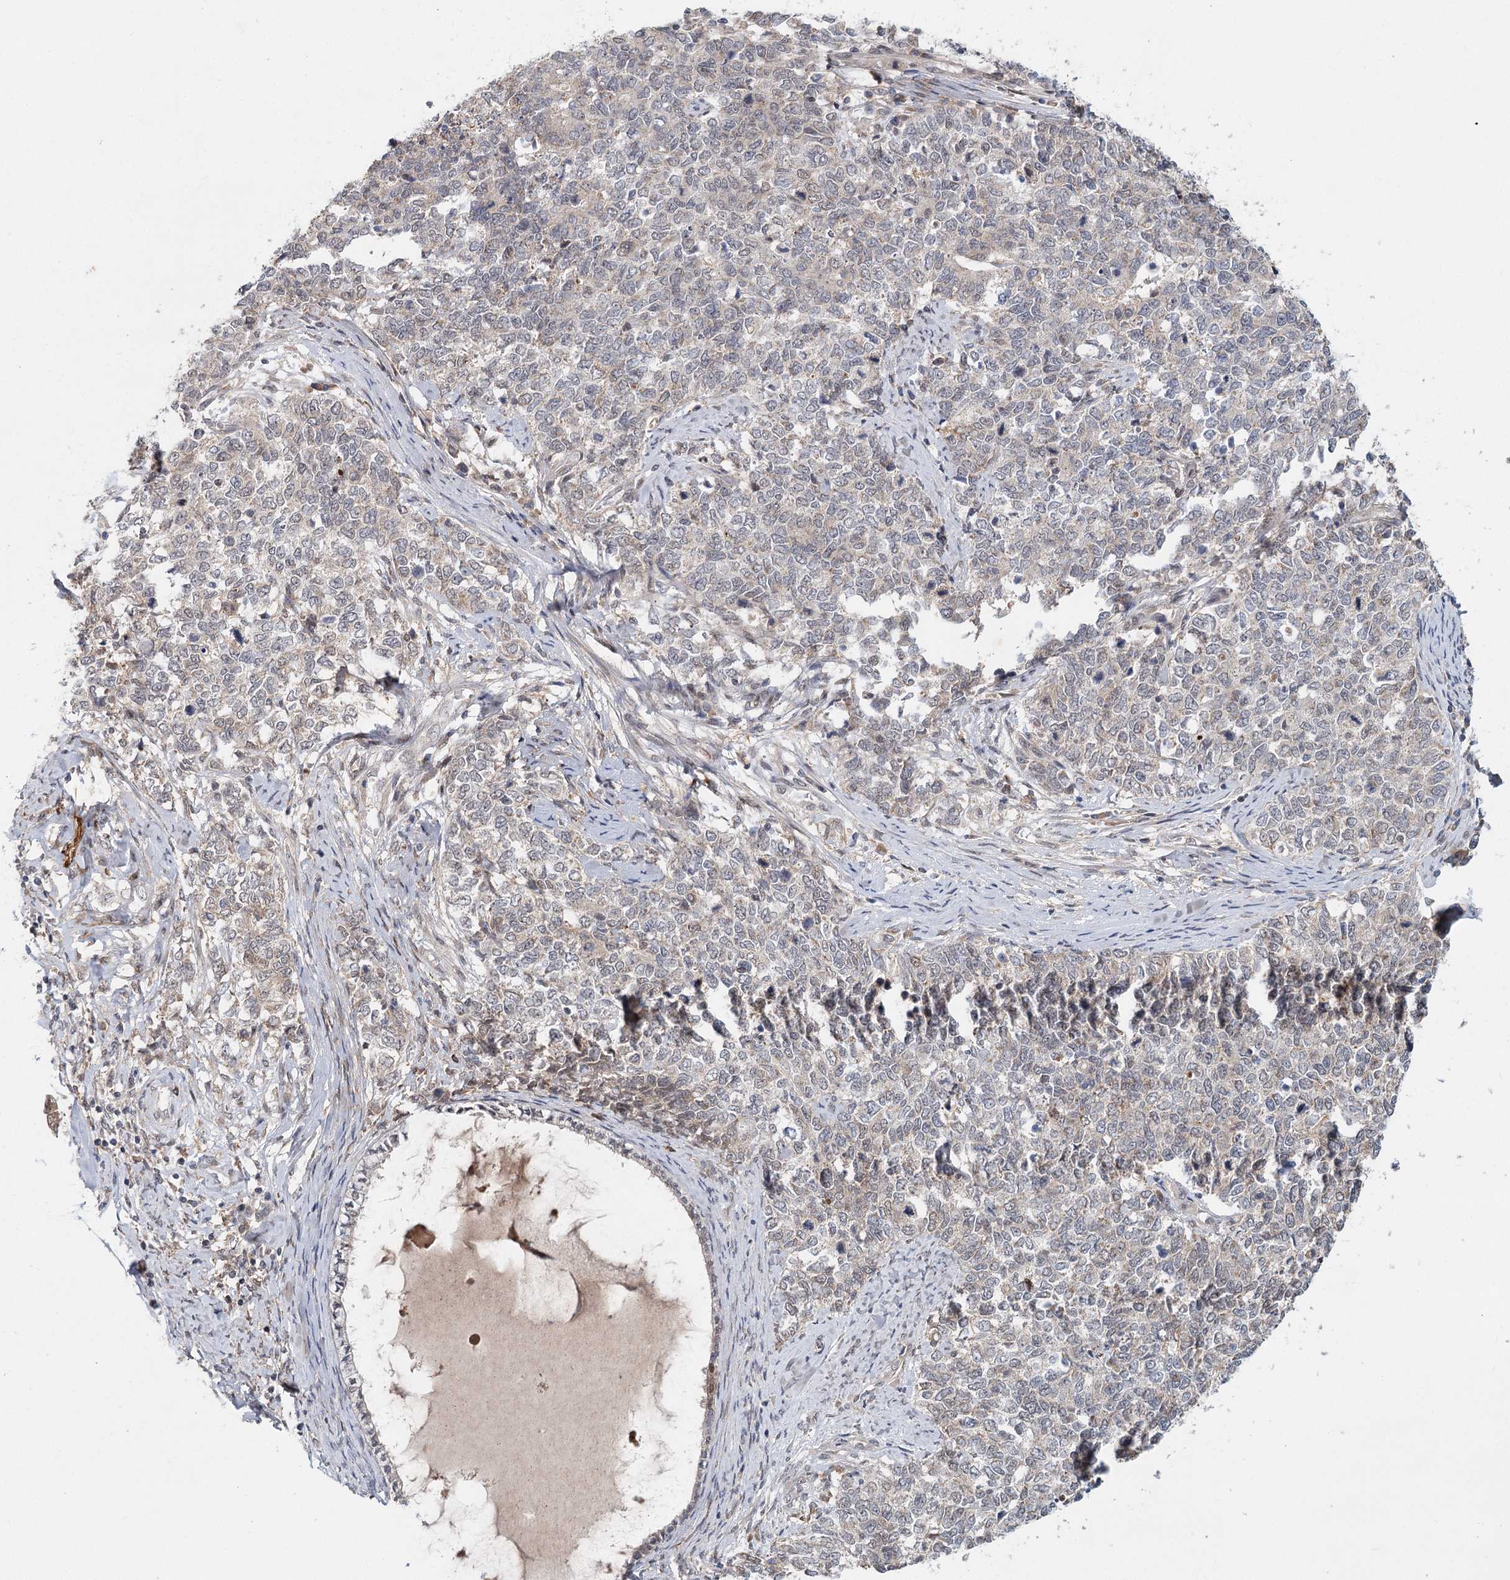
{"staining": {"intensity": "weak", "quantity": "<25%", "location": "cytoplasmic/membranous"}, "tissue": "cervical cancer", "cell_type": "Tumor cells", "image_type": "cancer", "snomed": [{"axis": "morphology", "description": "Squamous cell carcinoma, NOS"}, {"axis": "topography", "description": "Cervix"}], "caption": "High power microscopy photomicrograph of an IHC image of squamous cell carcinoma (cervical), revealing no significant expression in tumor cells.", "gene": "AP3B1", "patient": {"sex": "female", "age": 63}}